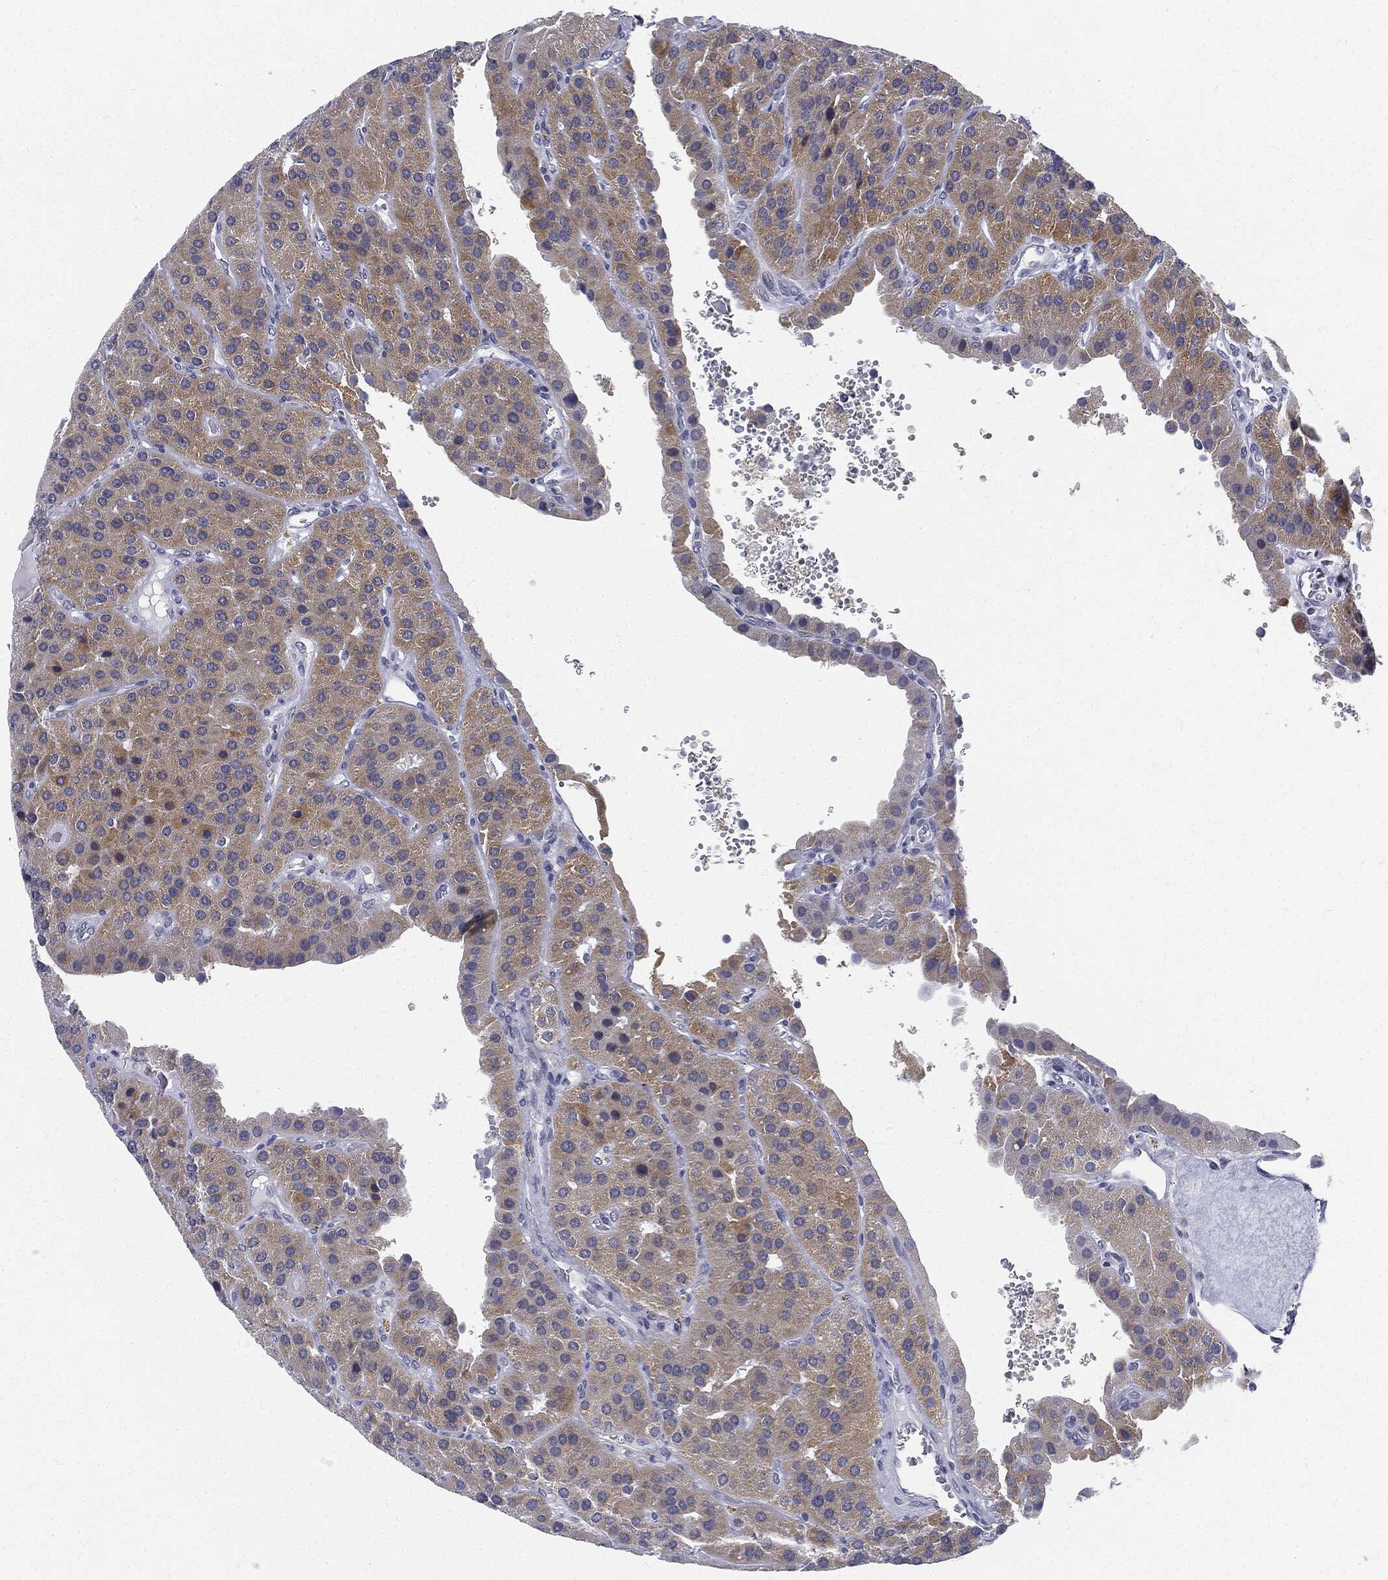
{"staining": {"intensity": "weak", "quantity": ">75%", "location": "cytoplasmic/membranous"}, "tissue": "parathyroid gland", "cell_type": "Glandular cells", "image_type": "normal", "snomed": [{"axis": "morphology", "description": "Normal tissue, NOS"}, {"axis": "morphology", "description": "Adenoma, NOS"}, {"axis": "topography", "description": "Parathyroid gland"}], "caption": "A high-resolution micrograph shows immunohistochemistry (IHC) staining of benign parathyroid gland, which displays weak cytoplasmic/membranous expression in about >75% of glandular cells. Nuclei are stained in blue.", "gene": "MLLT10", "patient": {"sex": "female", "age": 86}}